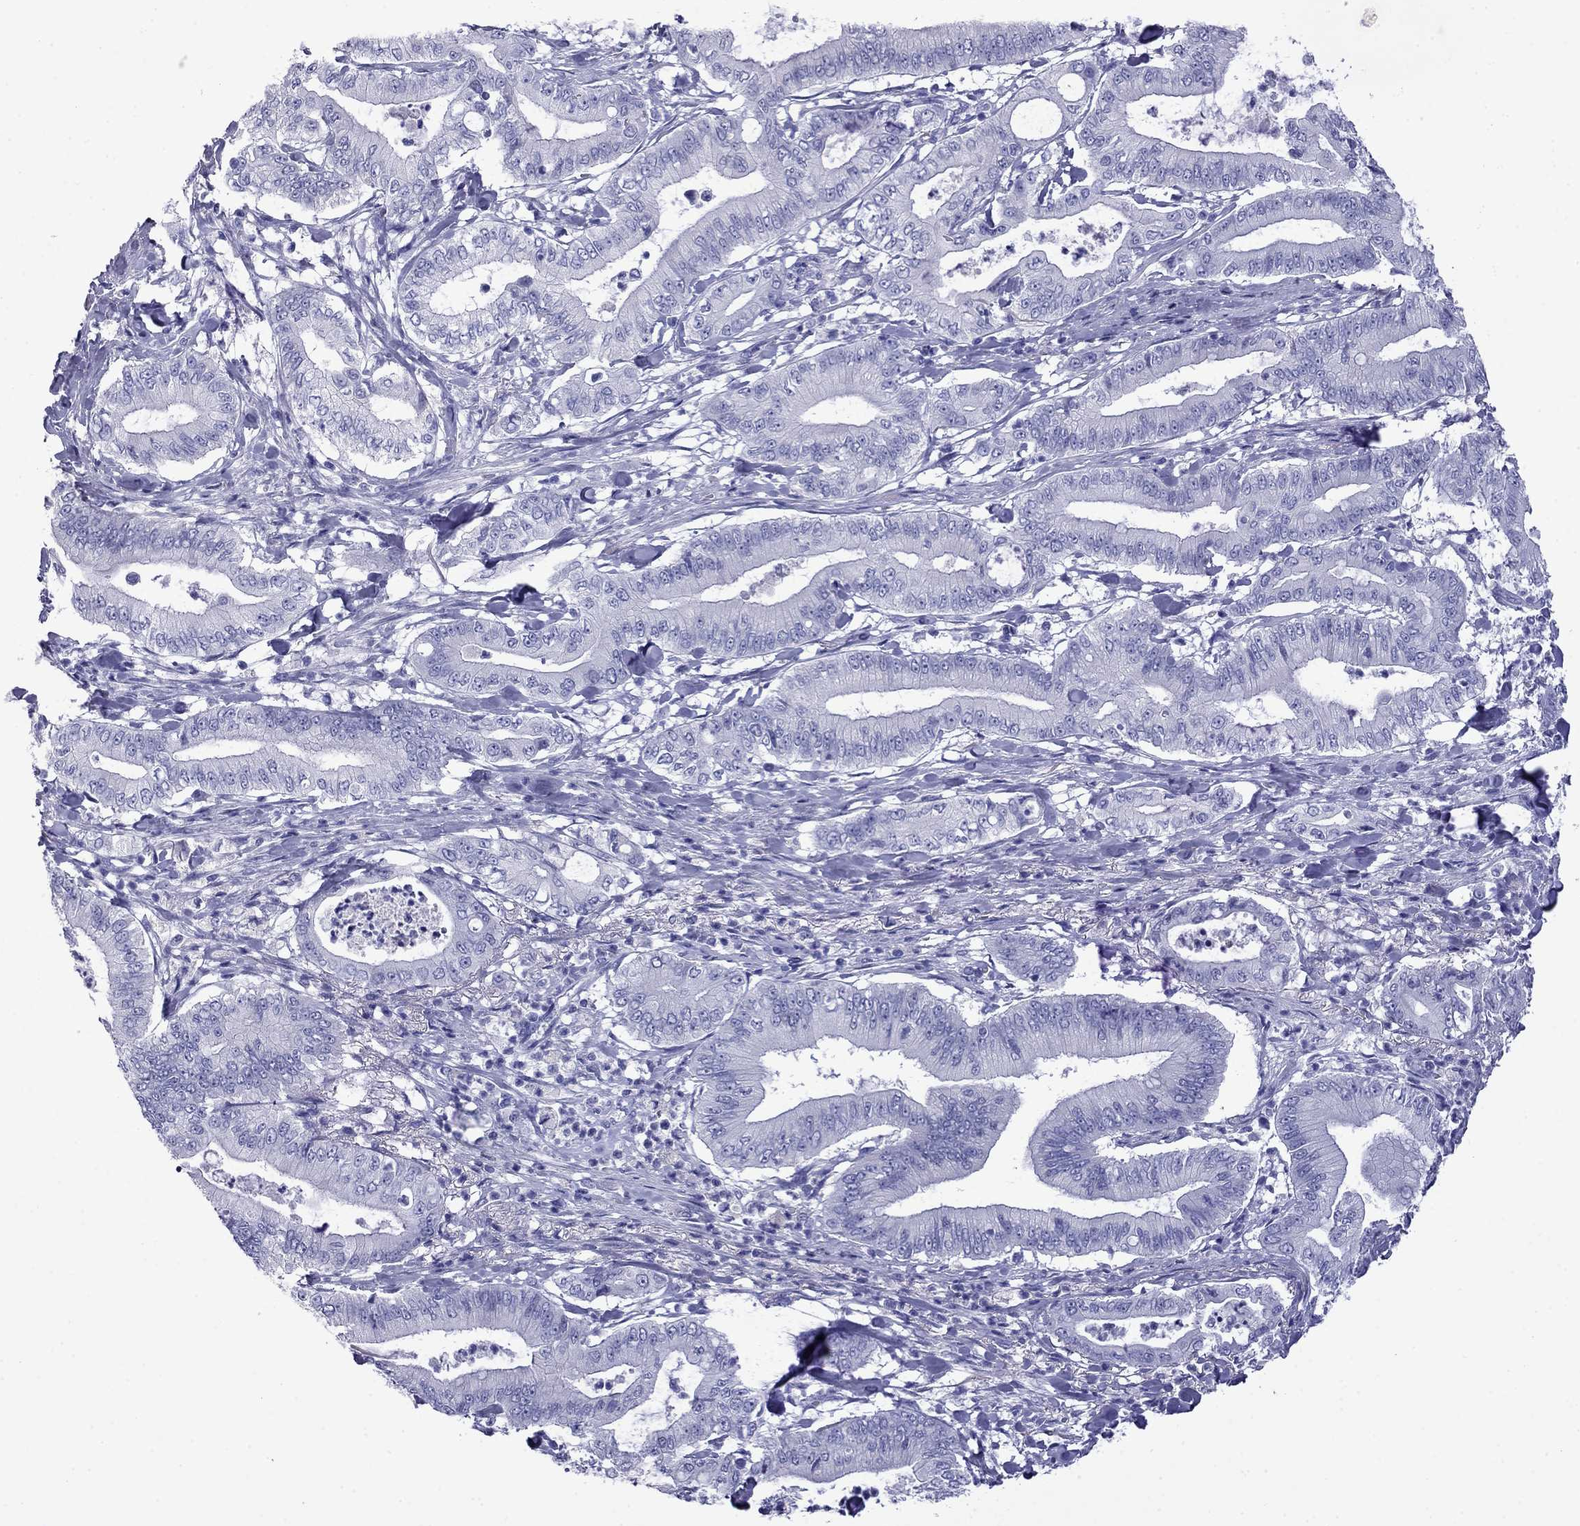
{"staining": {"intensity": "negative", "quantity": "none", "location": "none"}, "tissue": "pancreatic cancer", "cell_type": "Tumor cells", "image_type": "cancer", "snomed": [{"axis": "morphology", "description": "Adenocarcinoma, NOS"}, {"axis": "topography", "description": "Pancreas"}], "caption": "High power microscopy histopathology image of an immunohistochemistry (IHC) photomicrograph of pancreatic cancer, revealing no significant positivity in tumor cells.", "gene": "MYO15A", "patient": {"sex": "male", "age": 71}}